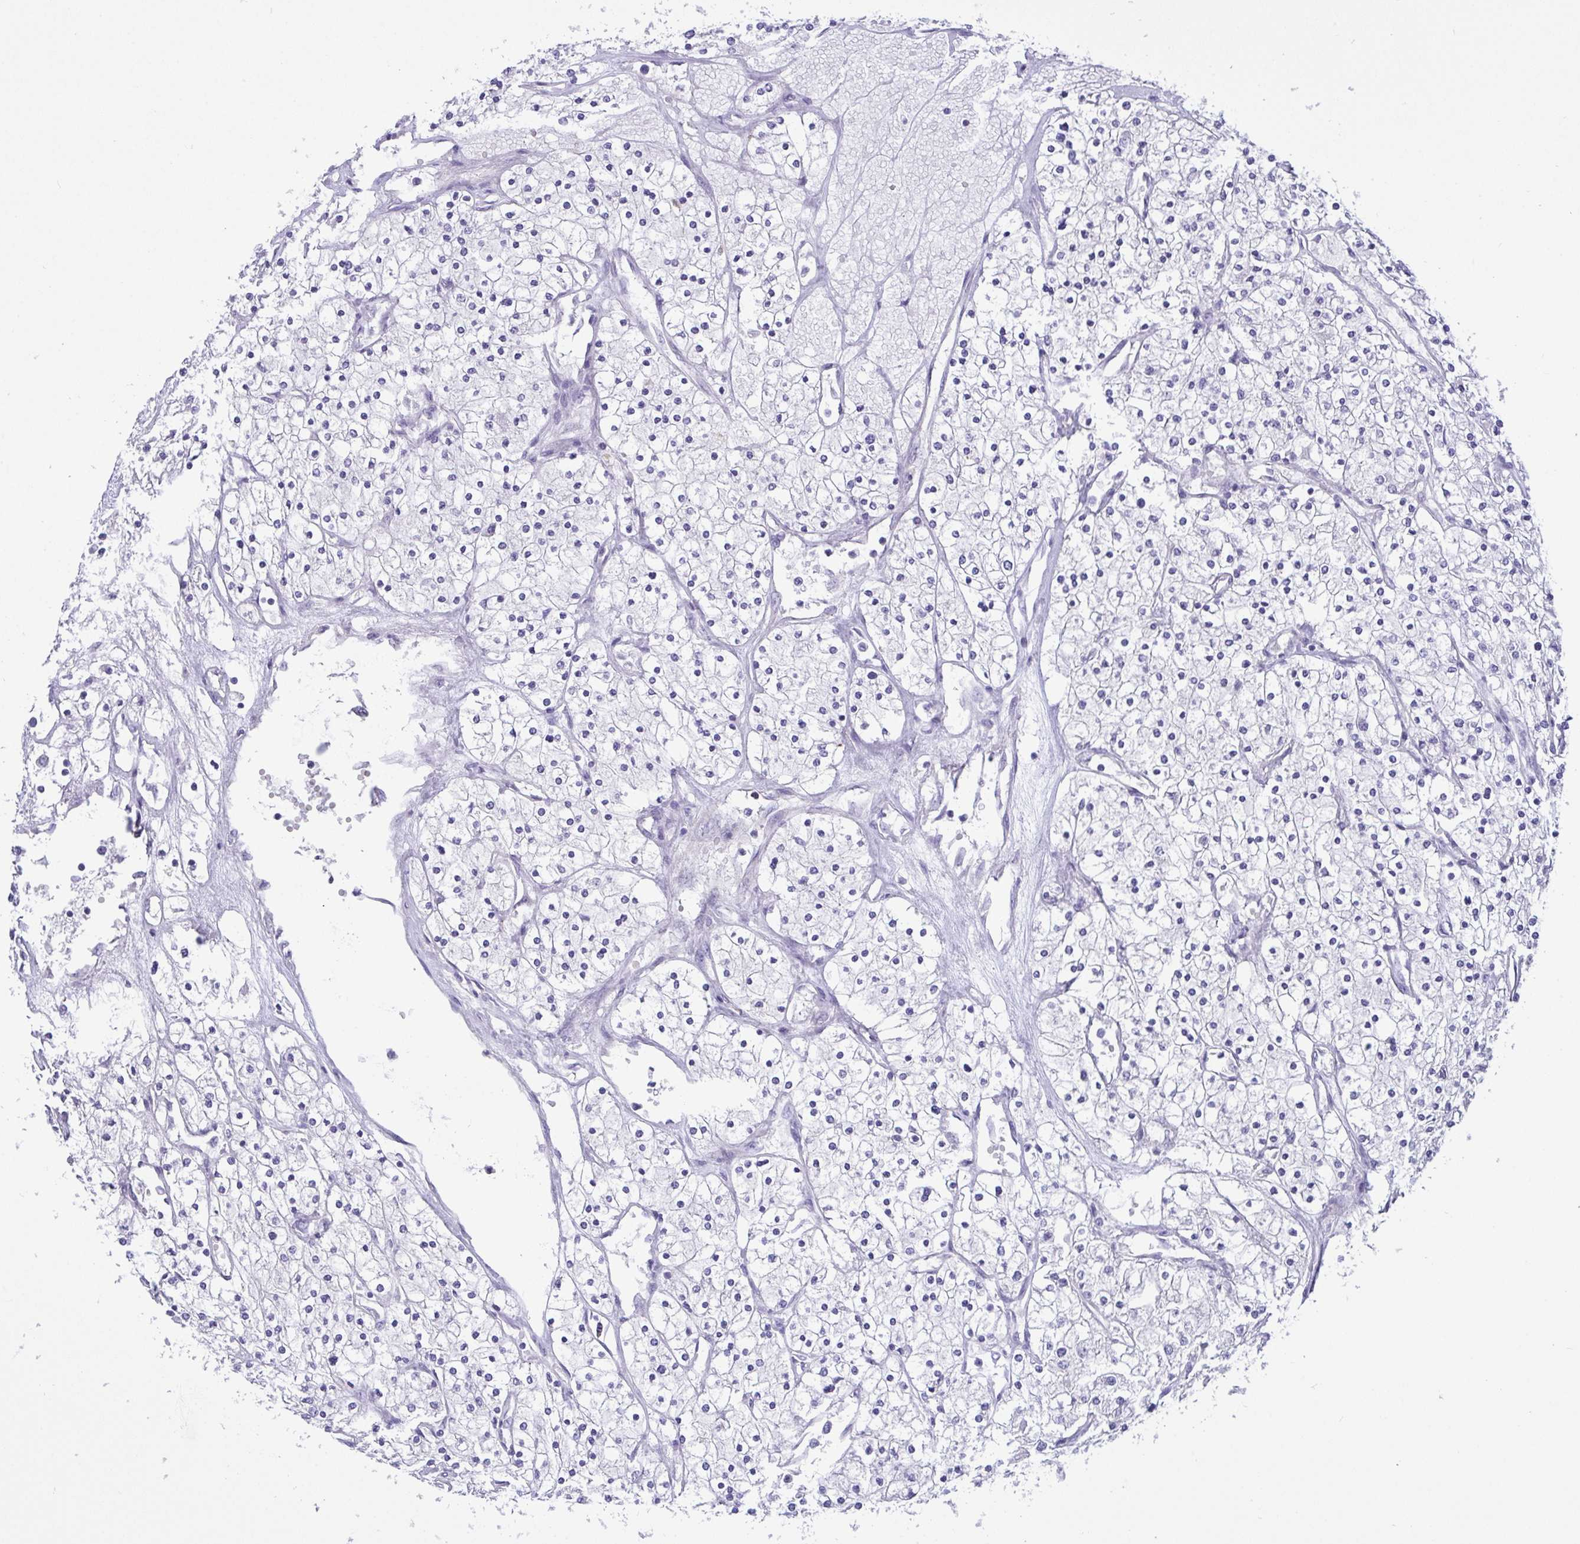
{"staining": {"intensity": "negative", "quantity": "none", "location": "none"}, "tissue": "renal cancer", "cell_type": "Tumor cells", "image_type": "cancer", "snomed": [{"axis": "morphology", "description": "Adenocarcinoma, NOS"}, {"axis": "topography", "description": "Kidney"}], "caption": "An immunohistochemistry photomicrograph of renal cancer is shown. There is no staining in tumor cells of renal cancer.", "gene": "C4orf33", "patient": {"sex": "male", "age": 80}}